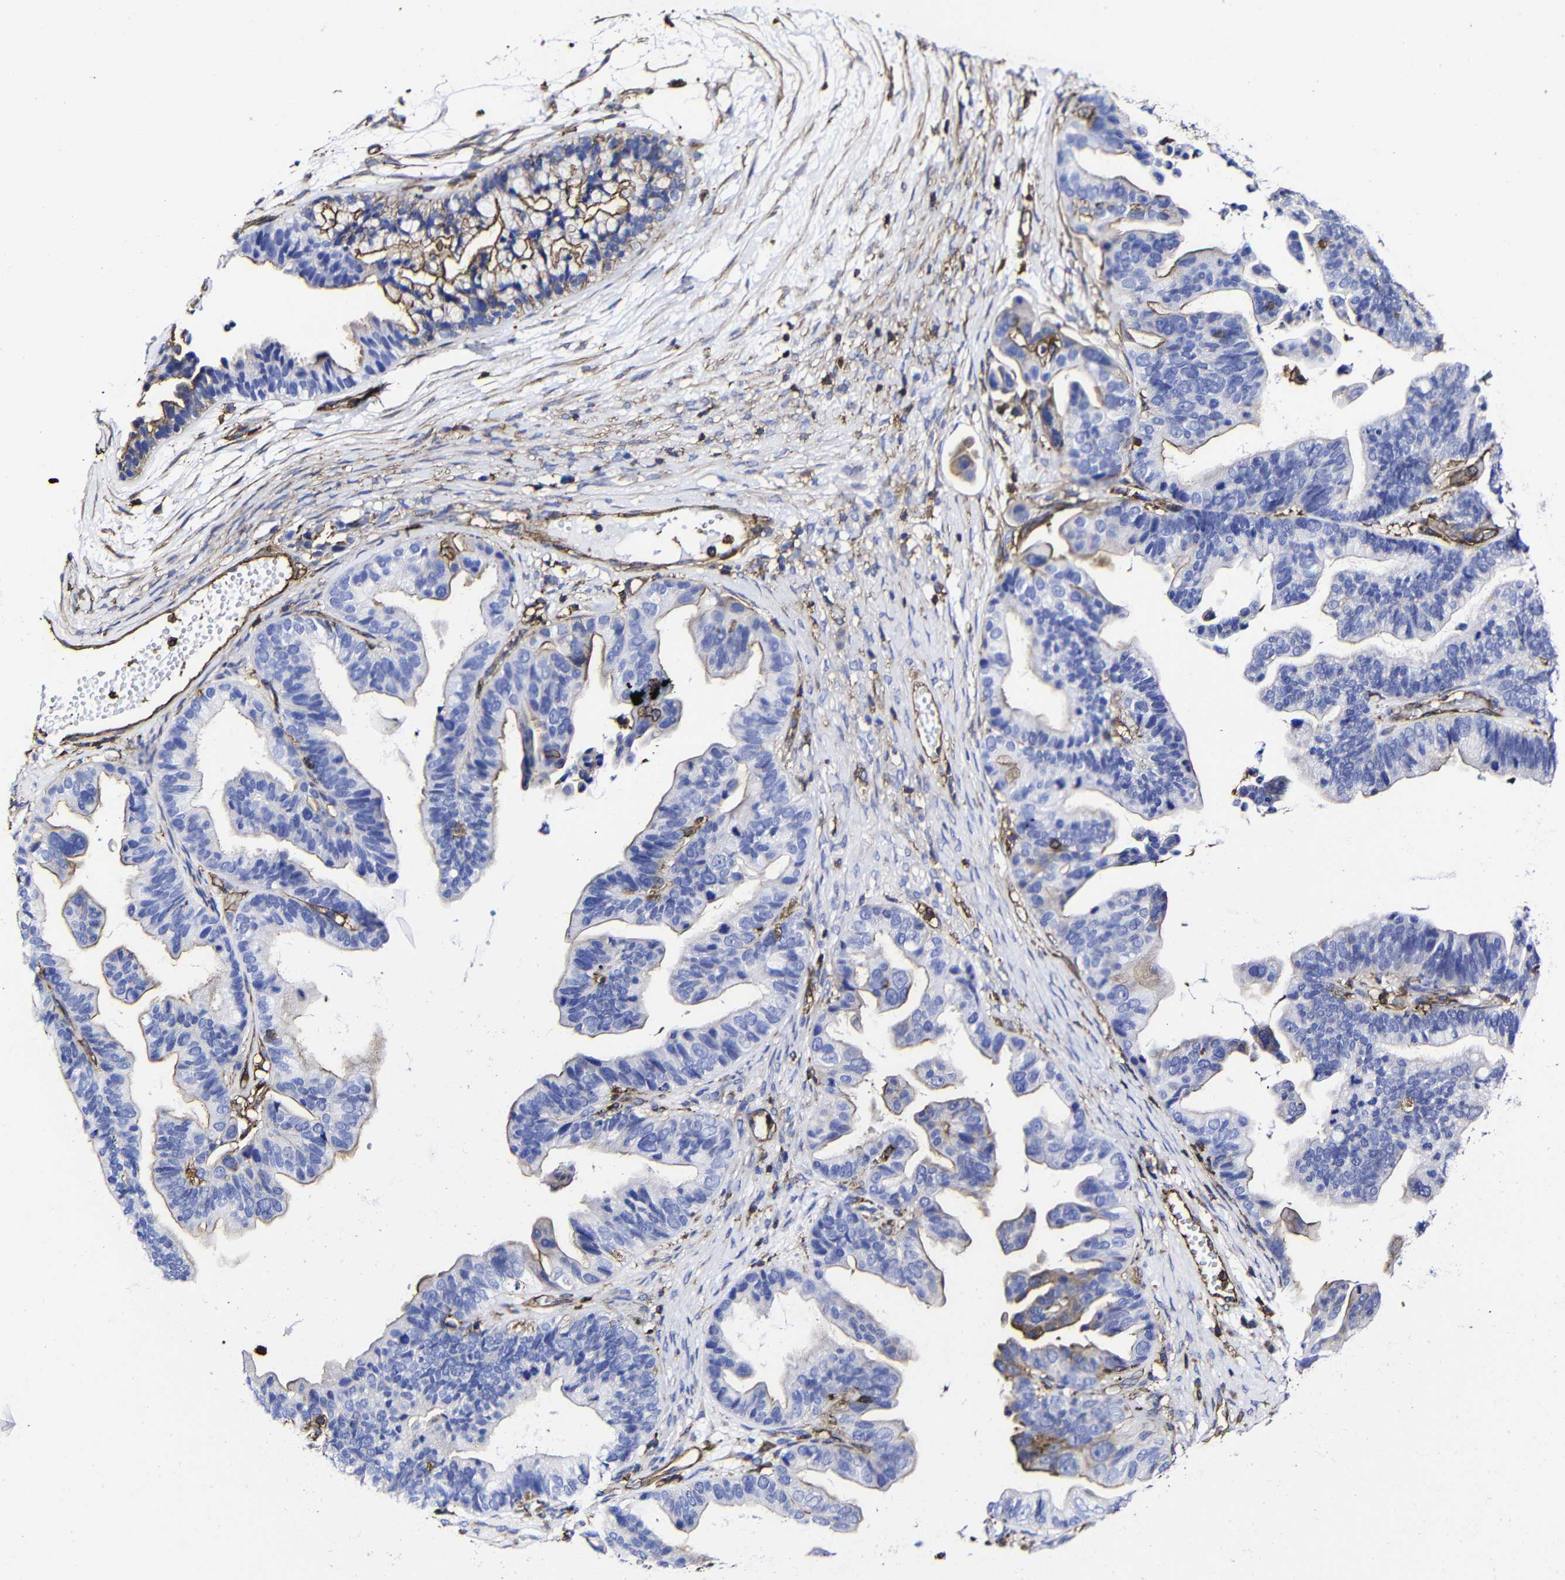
{"staining": {"intensity": "moderate", "quantity": "25%-75%", "location": "cytoplasmic/membranous"}, "tissue": "ovarian cancer", "cell_type": "Tumor cells", "image_type": "cancer", "snomed": [{"axis": "morphology", "description": "Cystadenocarcinoma, serous, NOS"}, {"axis": "topography", "description": "Ovary"}], "caption": "This is an image of IHC staining of ovarian cancer, which shows moderate staining in the cytoplasmic/membranous of tumor cells.", "gene": "MSN", "patient": {"sex": "female", "age": 56}}